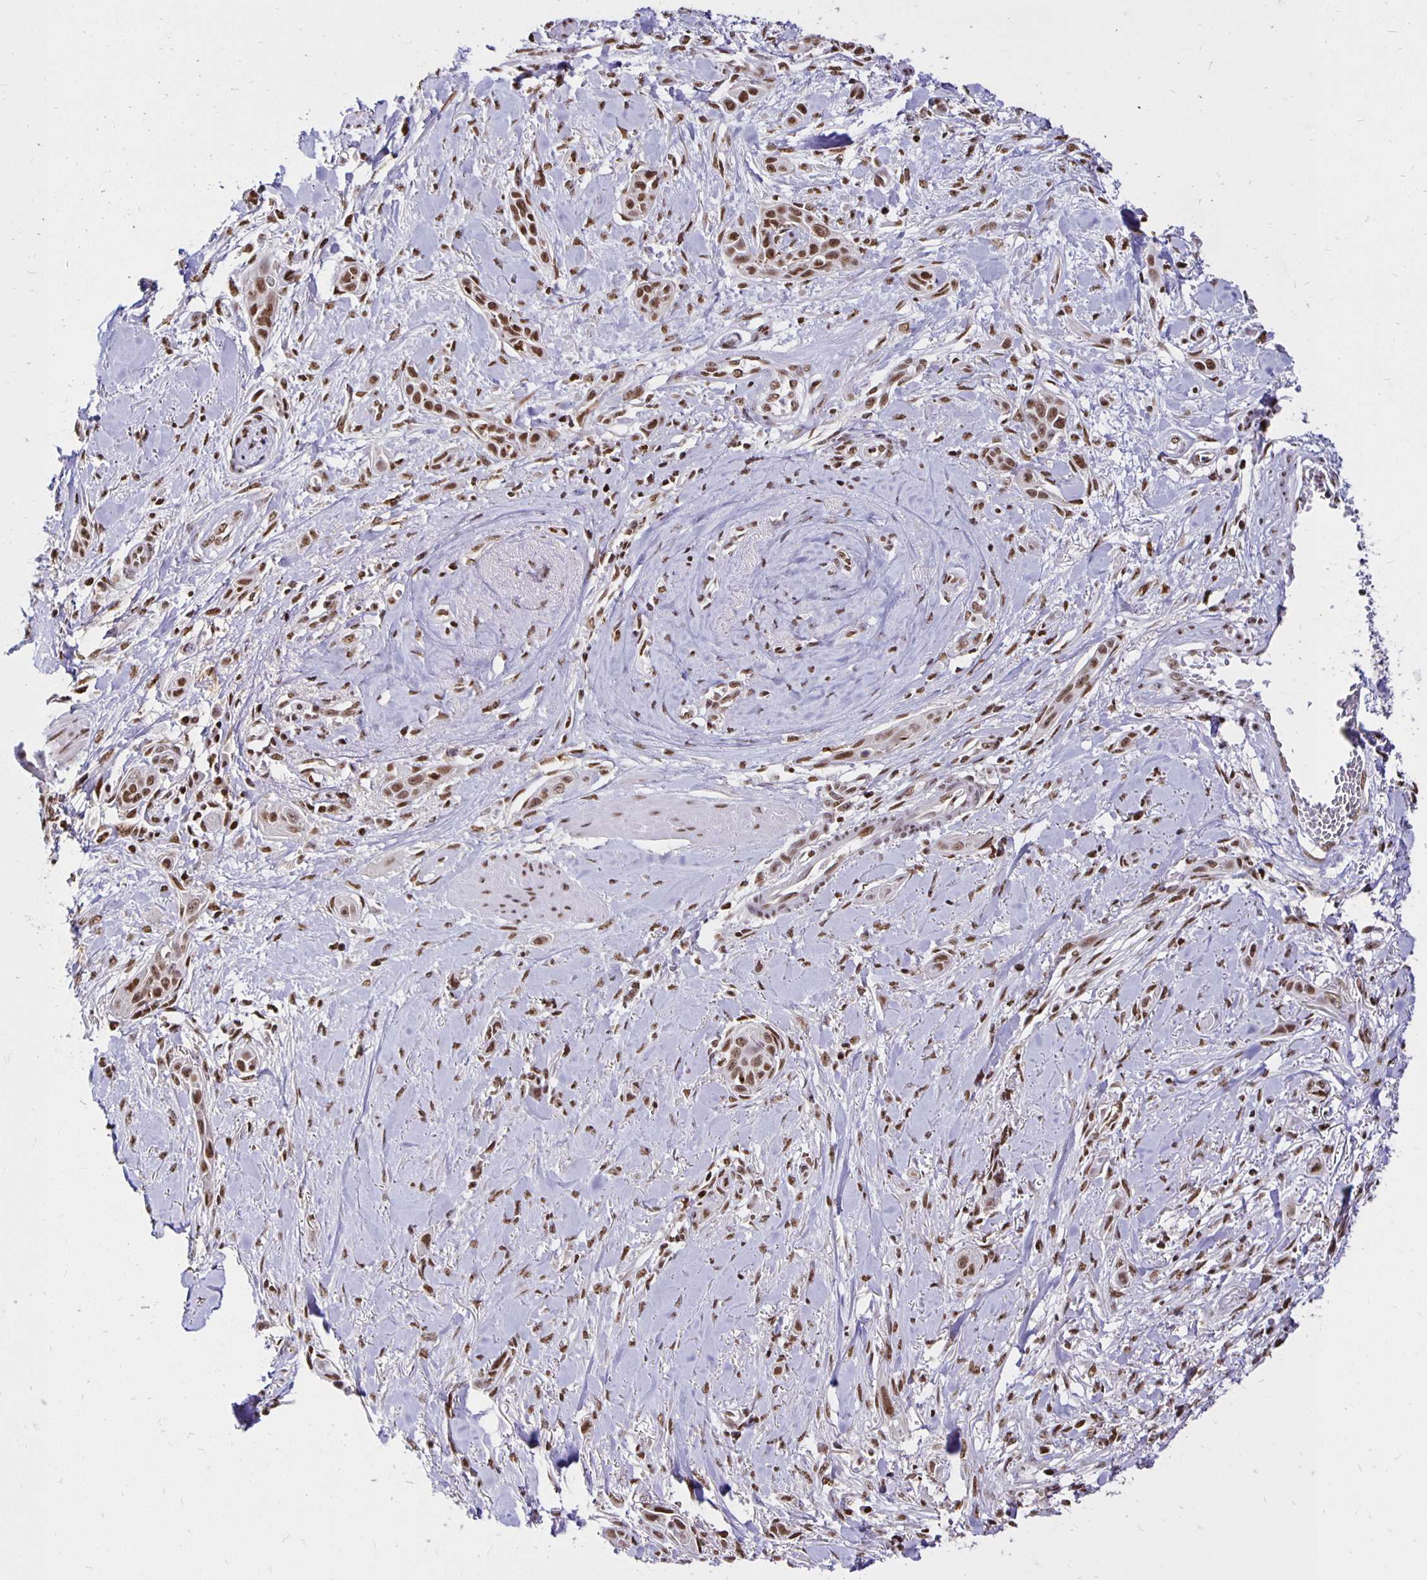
{"staining": {"intensity": "moderate", "quantity": ">75%", "location": "nuclear"}, "tissue": "skin cancer", "cell_type": "Tumor cells", "image_type": "cancer", "snomed": [{"axis": "morphology", "description": "Squamous cell carcinoma, NOS"}, {"axis": "topography", "description": "Skin"}], "caption": "Skin cancer (squamous cell carcinoma) stained for a protein (brown) shows moderate nuclear positive positivity in about >75% of tumor cells.", "gene": "ZNF579", "patient": {"sex": "female", "age": 69}}